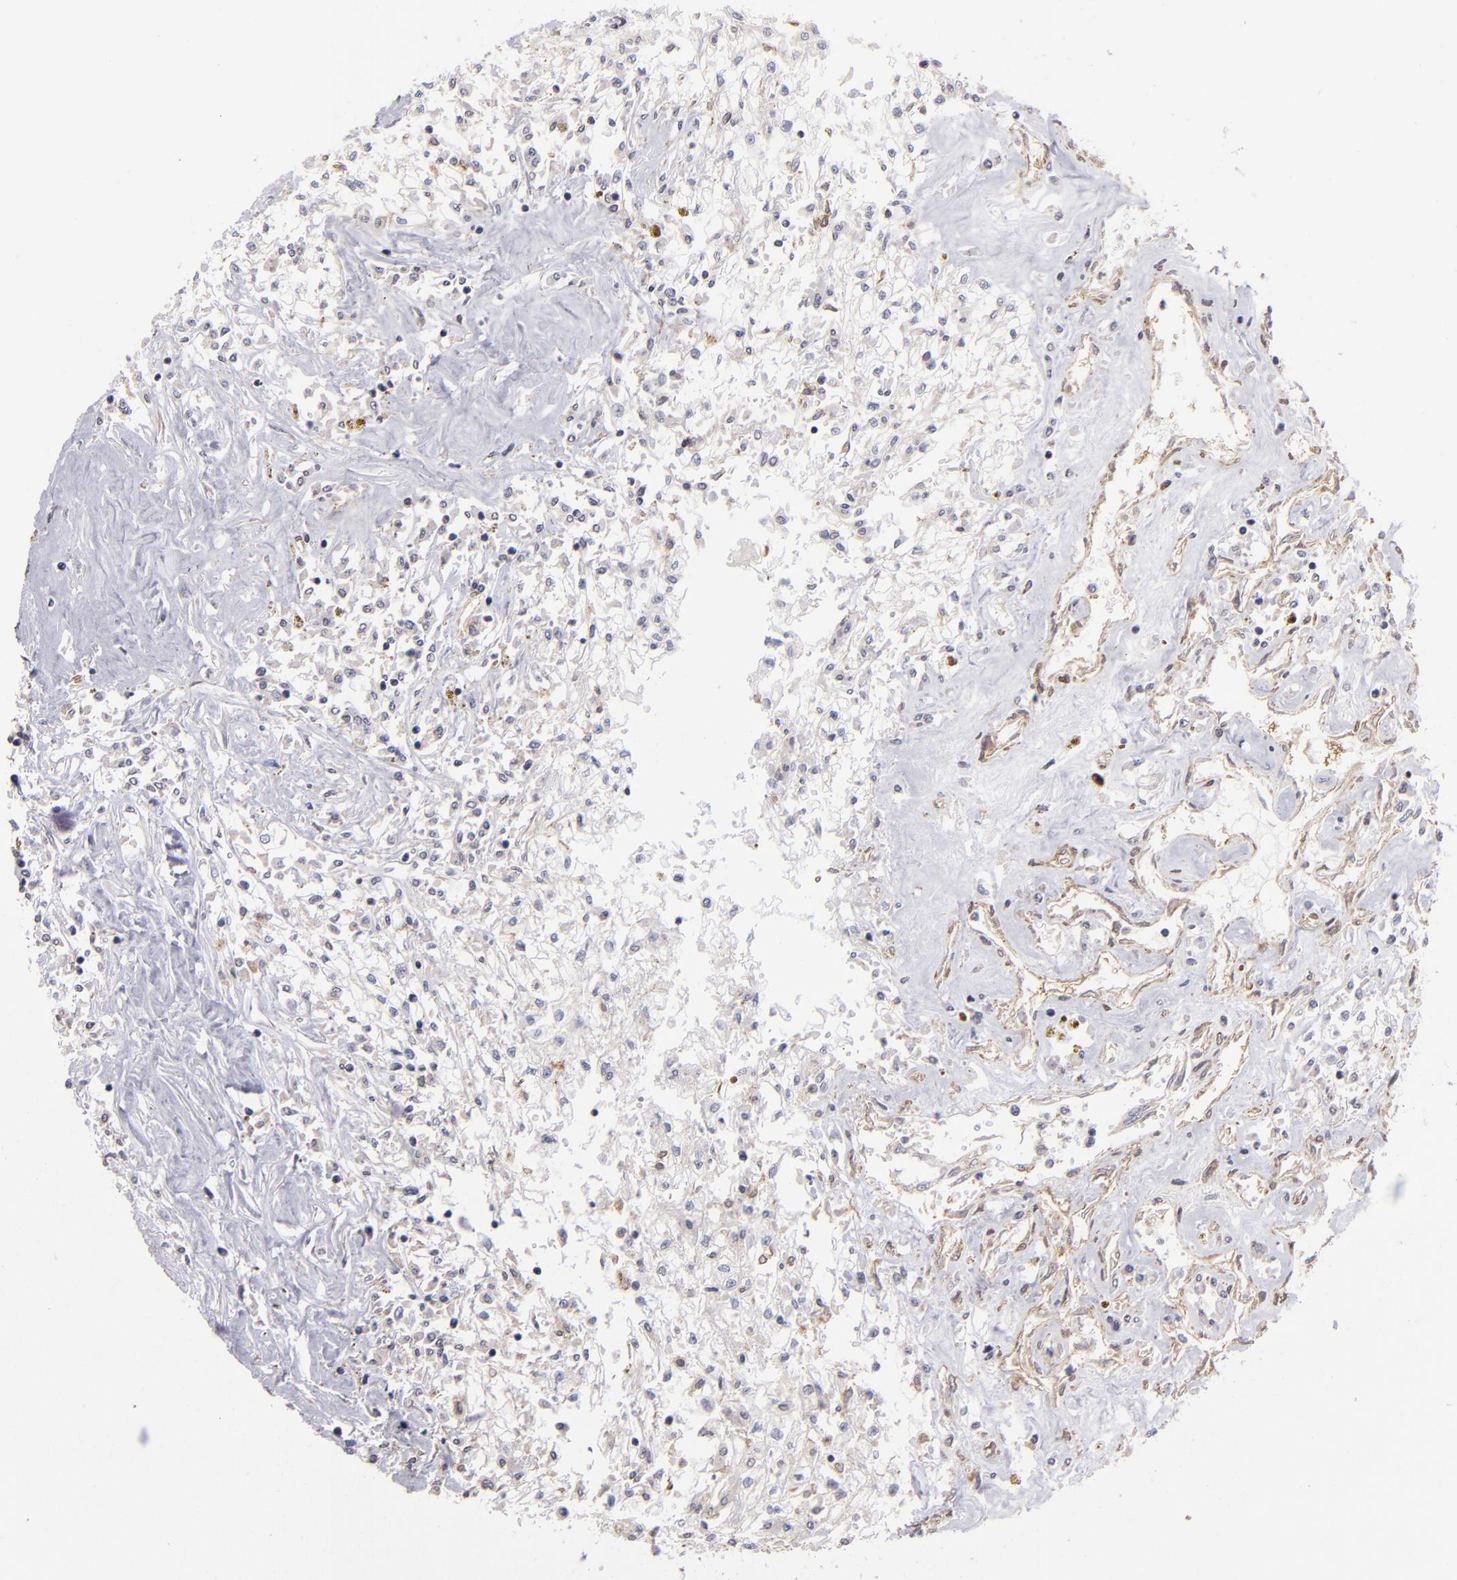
{"staining": {"intensity": "weak", "quantity": ">75%", "location": "cytoplasmic/membranous"}, "tissue": "renal cancer", "cell_type": "Tumor cells", "image_type": "cancer", "snomed": [{"axis": "morphology", "description": "Adenocarcinoma, NOS"}, {"axis": "topography", "description": "Kidney"}], "caption": "An immunohistochemistry (IHC) histopathology image of neoplastic tissue is shown. Protein staining in brown highlights weak cytoplasmic/membranous positivity in renal adenocarcinoma within tumor cells.", "gene": "NDRG2", "patient": {"sex": "male", "age": 78}}